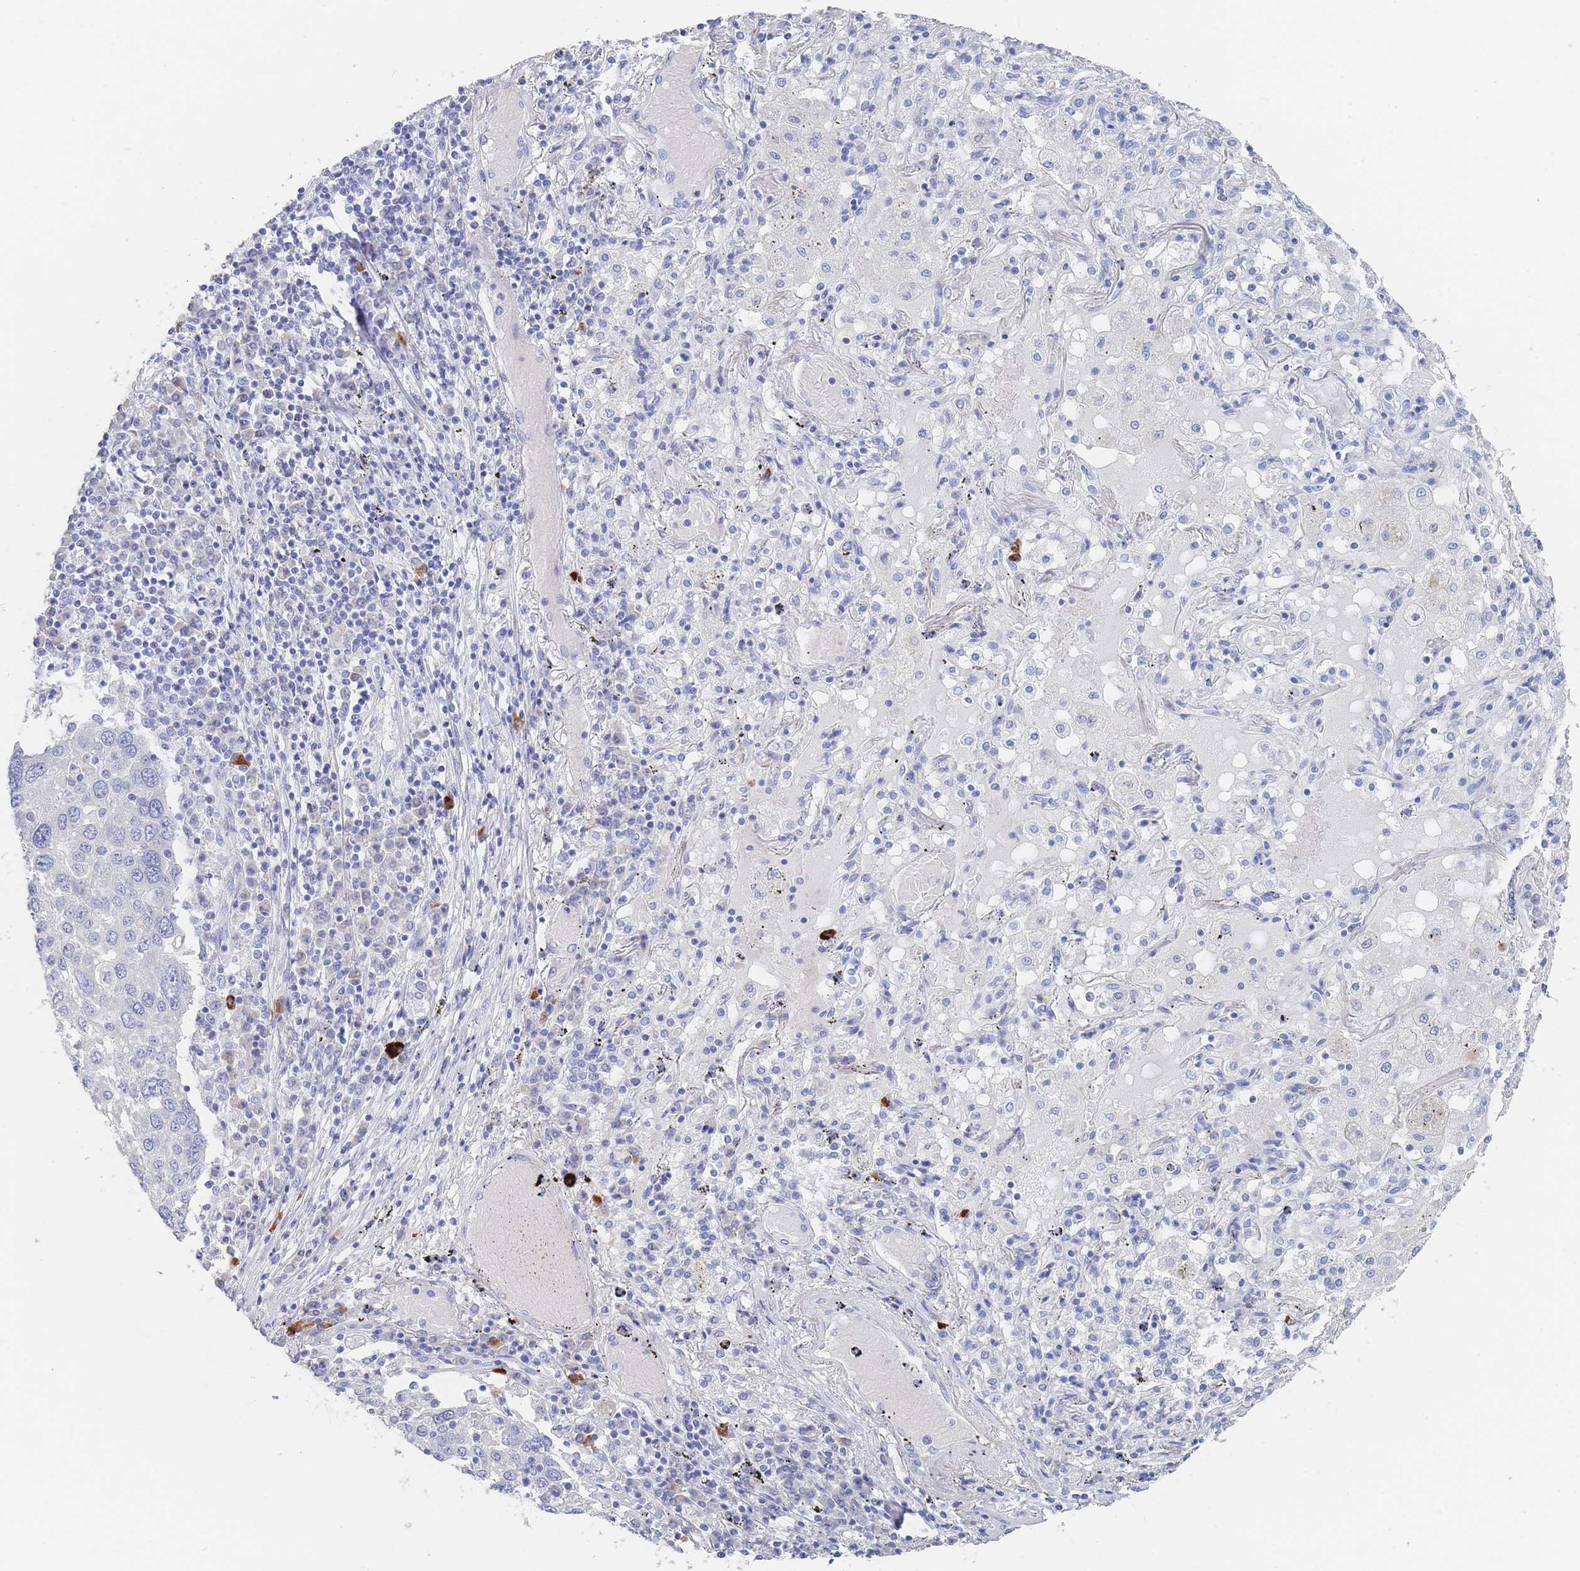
{"staining": {"intensity": "negative", "quantity": "none", "location": "none"}, "tissue": "lung cancer", "cell_type": "Tumor cells", "image_type": "cancer", "snomed": [{"axis": "morphology", "description": "Squamous cell carcinoma, NOS"}, {"axis": "topography", "description": "Lung"}], "caption": "DAB immunohistochemical staining of human lung cancer reveals no significant positivity in tumor cells. (Brightfield microscopy of DAB (3,3'-diaminobenzidine) immunohistochemistry (IHC) at high magnification).", "gene": "SLC25A35", "patient": {"sex": "male", "age": 65}}